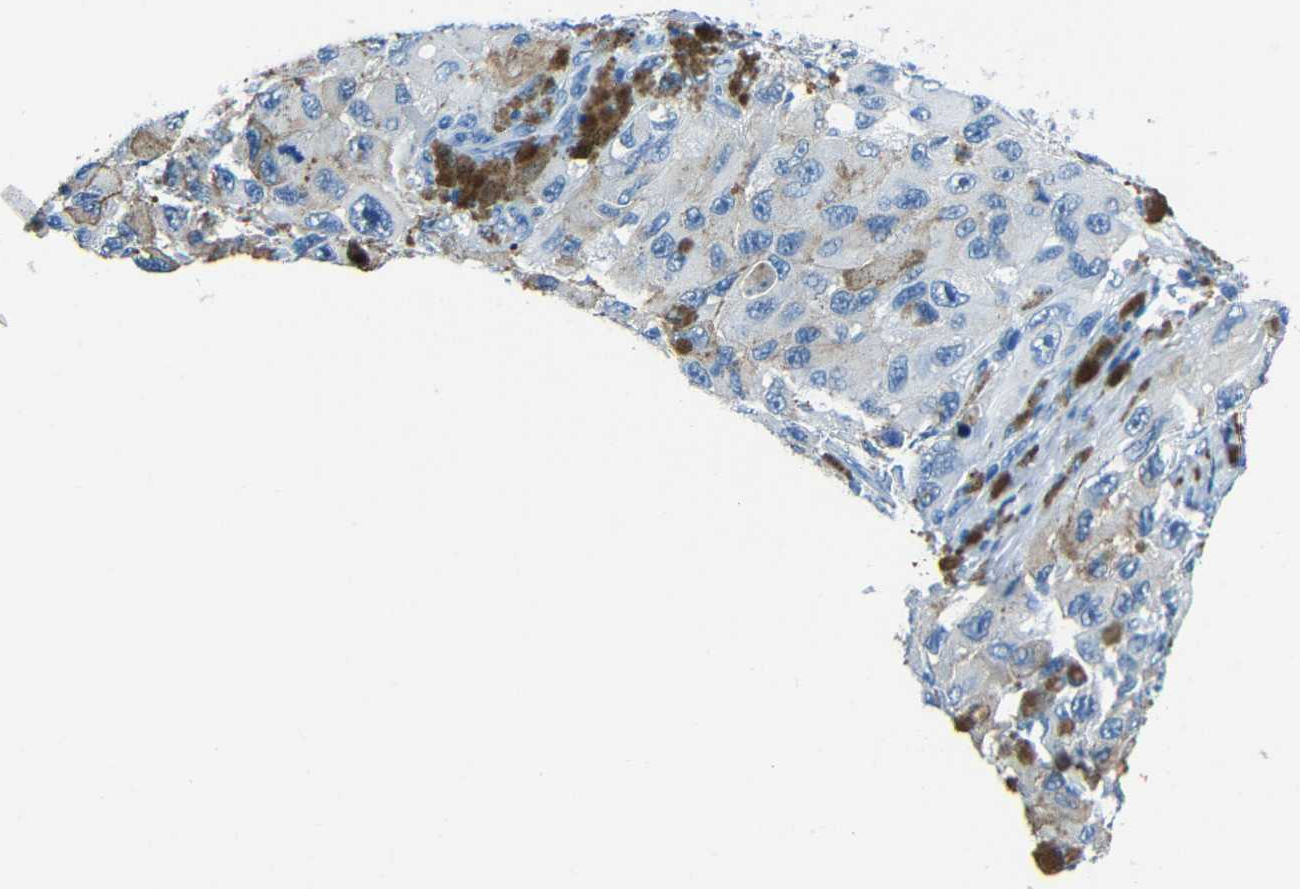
{"staining": {"intensity": "negative", "quantity": "none", "location": "none"}, "tissue": "melanoma", "cell_type": "Tumor cells", "image_type": "cancer", "snomed": [{"axis": "morphology", "description": "Malignant melanoma, NOS"}, {"axis": "topography", "description": "Skin"}], "caption": "Immunohistochemistry (IHC) of malignant melanoma displays no expression in tumor cells.", "gene": "FBN2", "patient": {"sex": "female", "age": 73}}